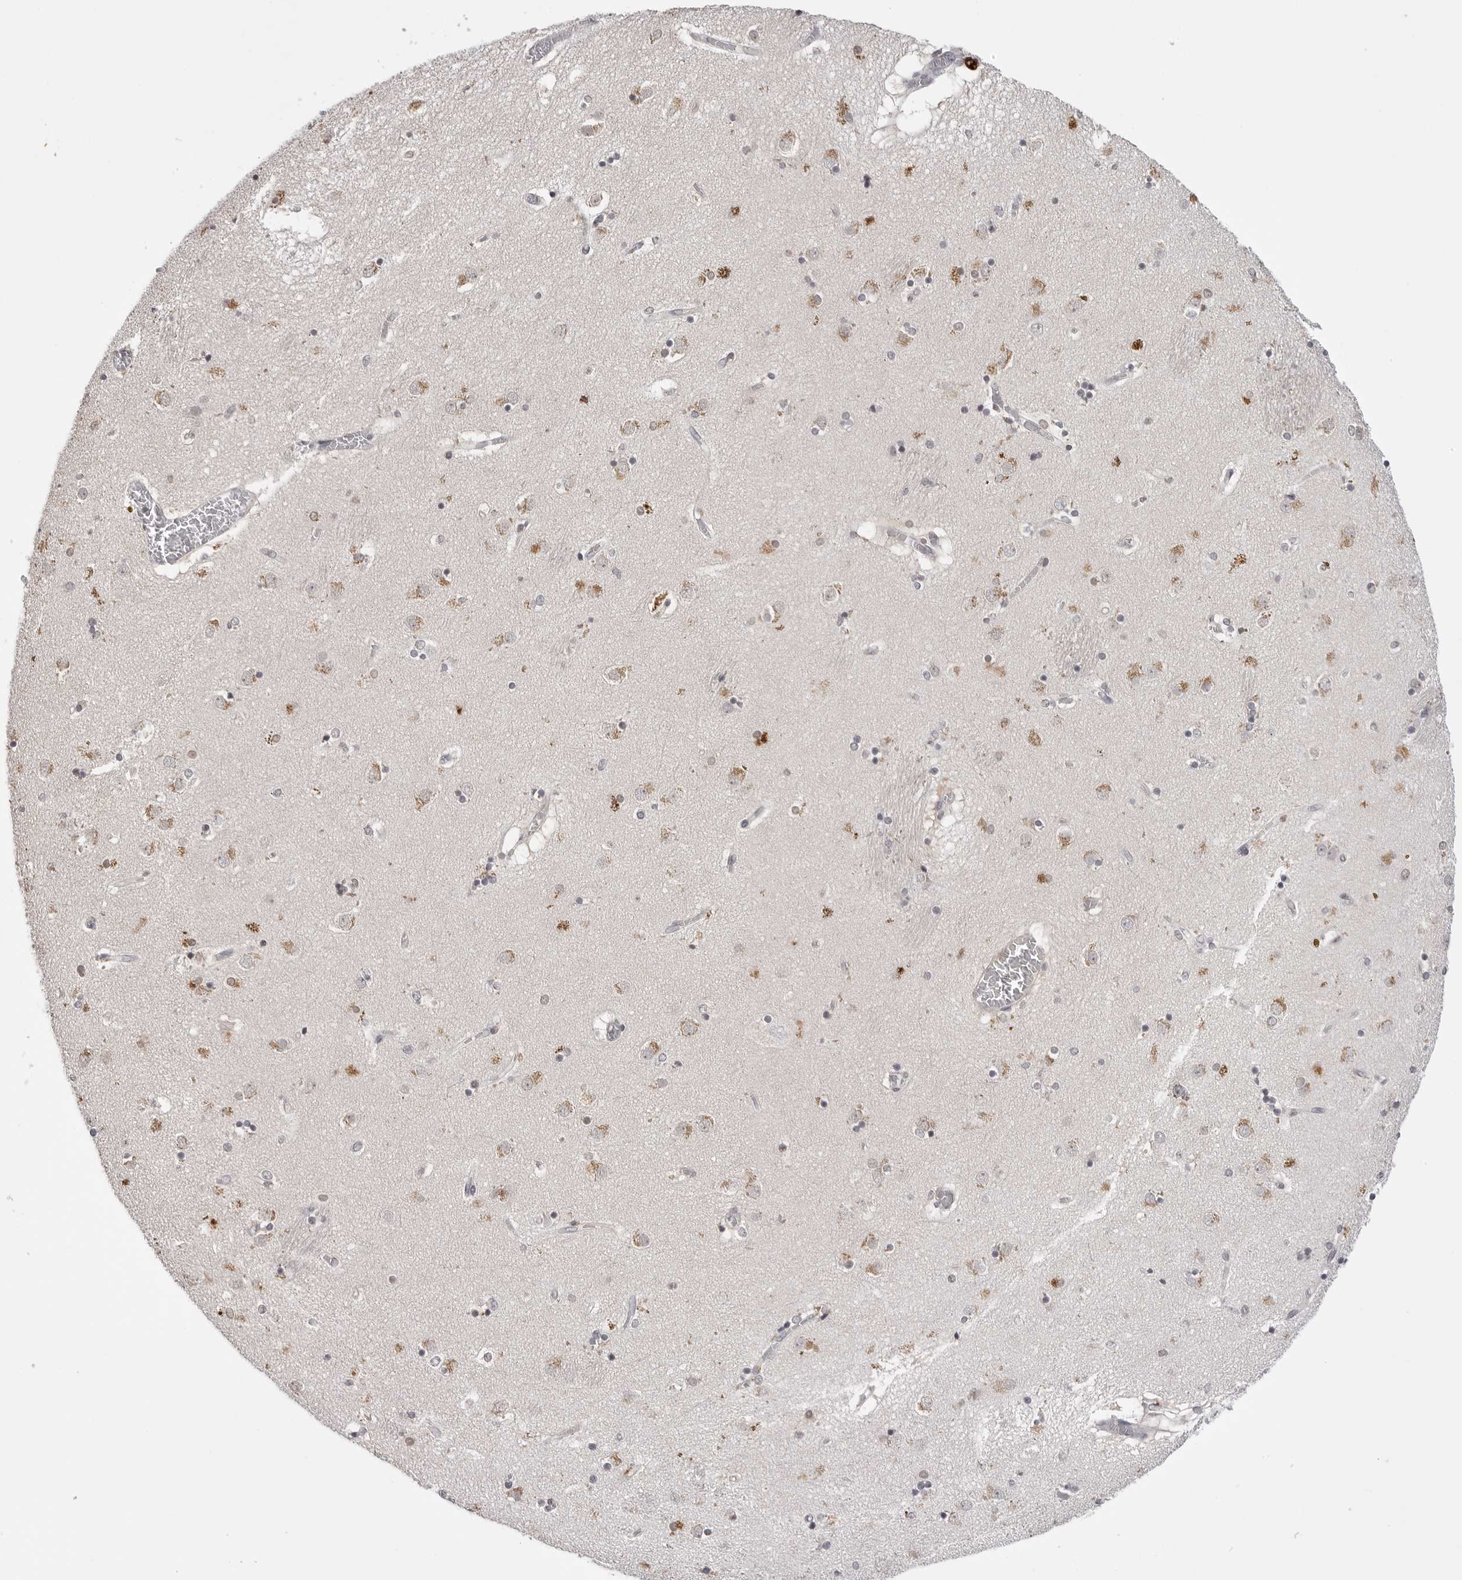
{"staining": {"intensity": "moderate", "quantity": "<25%", "location": "cytoplasmic/membranous"}, "tissue": "caudate", "cell_type": "Glial cells", "image_type": "normal", "snomed": [{"axis": "morphology", "description": "Normal tissue, NOS"}, {"axis": "topography", "description": "Lateral ventricle wall"}], "caption": "Immunohistochemistry (IHC) micrograph of unremarkable human caudate stained for a protein (brown), which demonstrates low levels of moderate cytoplasmic/membranous expression in approximately <25% of glial cells.", "gene": "CDK20", "patient": {"sex": "male", "age": 70}}